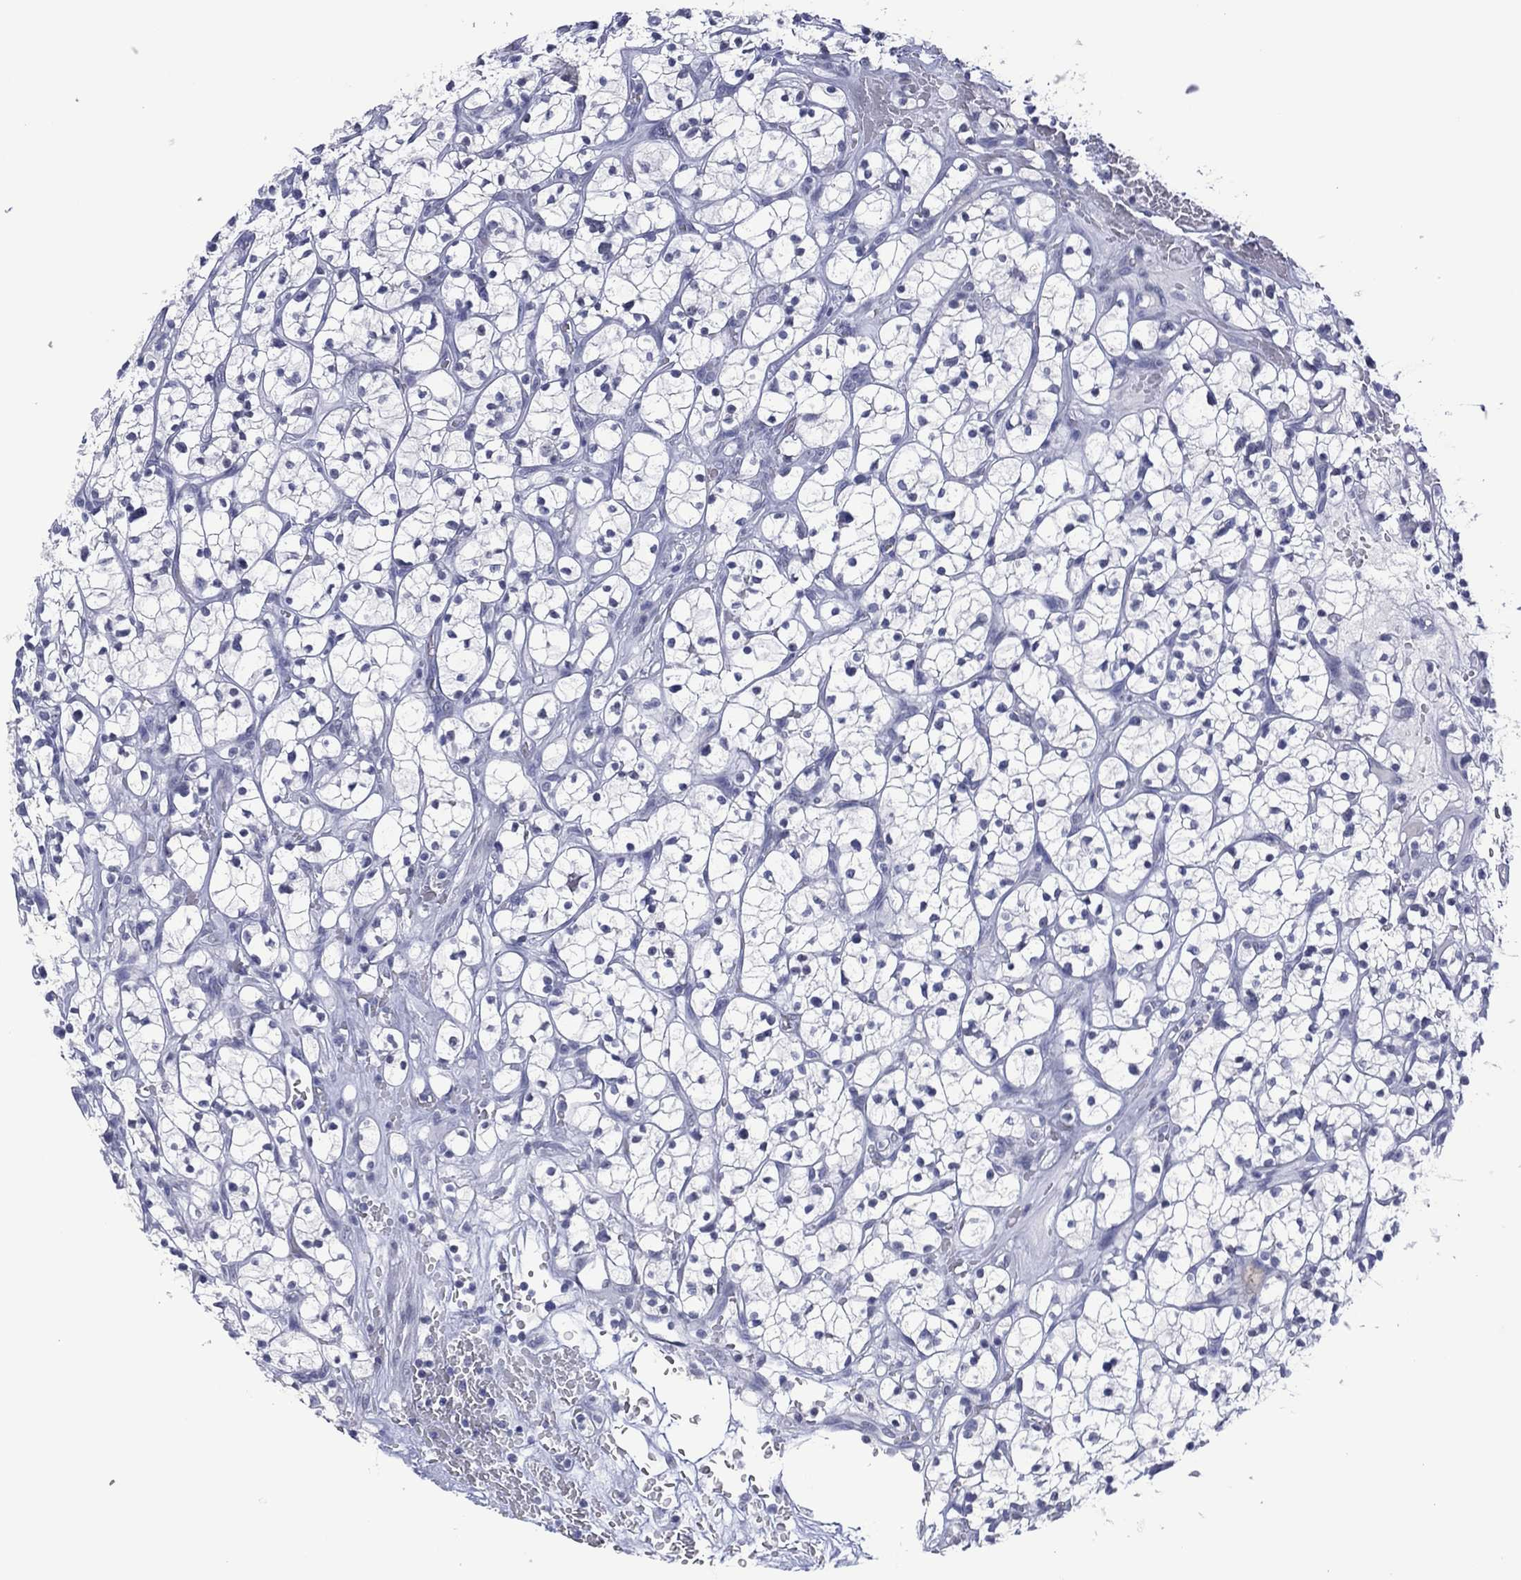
{"staining": {"intensity": "negative", "quantity": "none", "location": "none"}, "tissue": "renal cancer", "cell_type": "Tumor cells", "image_type": "cancer", "snomed": [{"axis": "morphology", "description": "Adenocarcinoma, NOS"}, {"axis": "topography", "description": "Kidney"}], "caption": "Tumor cells show no significant protein staining in renal adenocarcinoma. The staining was performed using DAB (3,3'-diaminobenzidine) to visualize the protein expression in brown, while the nuclei were stained in blue with hematoxylin (Magnification: 20x).", "gene": "UTF1", "patient": {"sex": "female", "age": 64}}